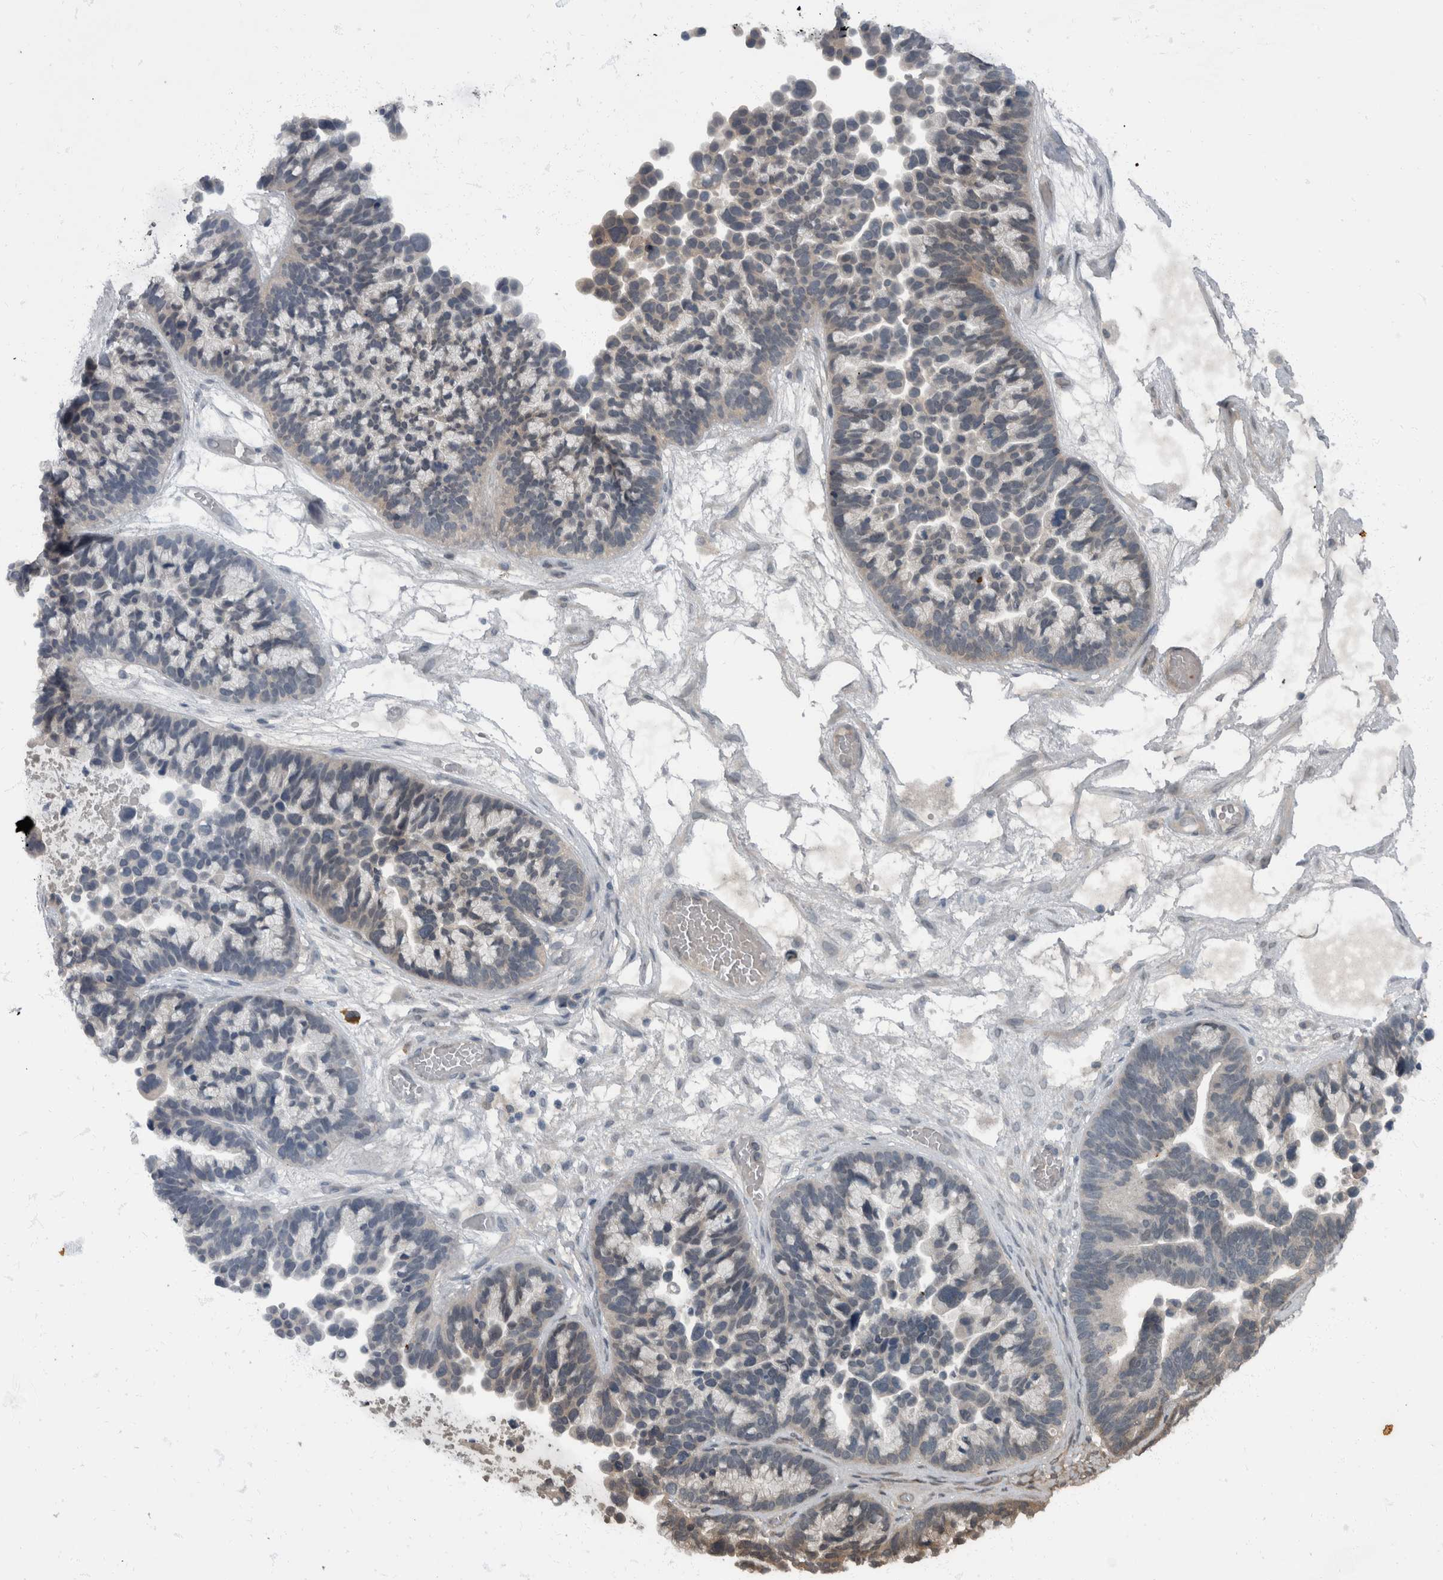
{"staining": {"intensity": "negative", "quantity": "none", "location": "none"}, "tissue": "ovarian cancer", "cell_type": "Tumor cells", "image_type": "cancer", "snomed": [{"axis": "morphology", "description": "Cystadenocarcinoma, serous, NOS"}, {"axis": "topography", "description": "Ovary"}], "caption": "Tumor cells show no significant protein staining in ovarian serous cystadenocarcinoma.", "gene": "WDR33", "patient": {"sex": "female", "age": 56}}